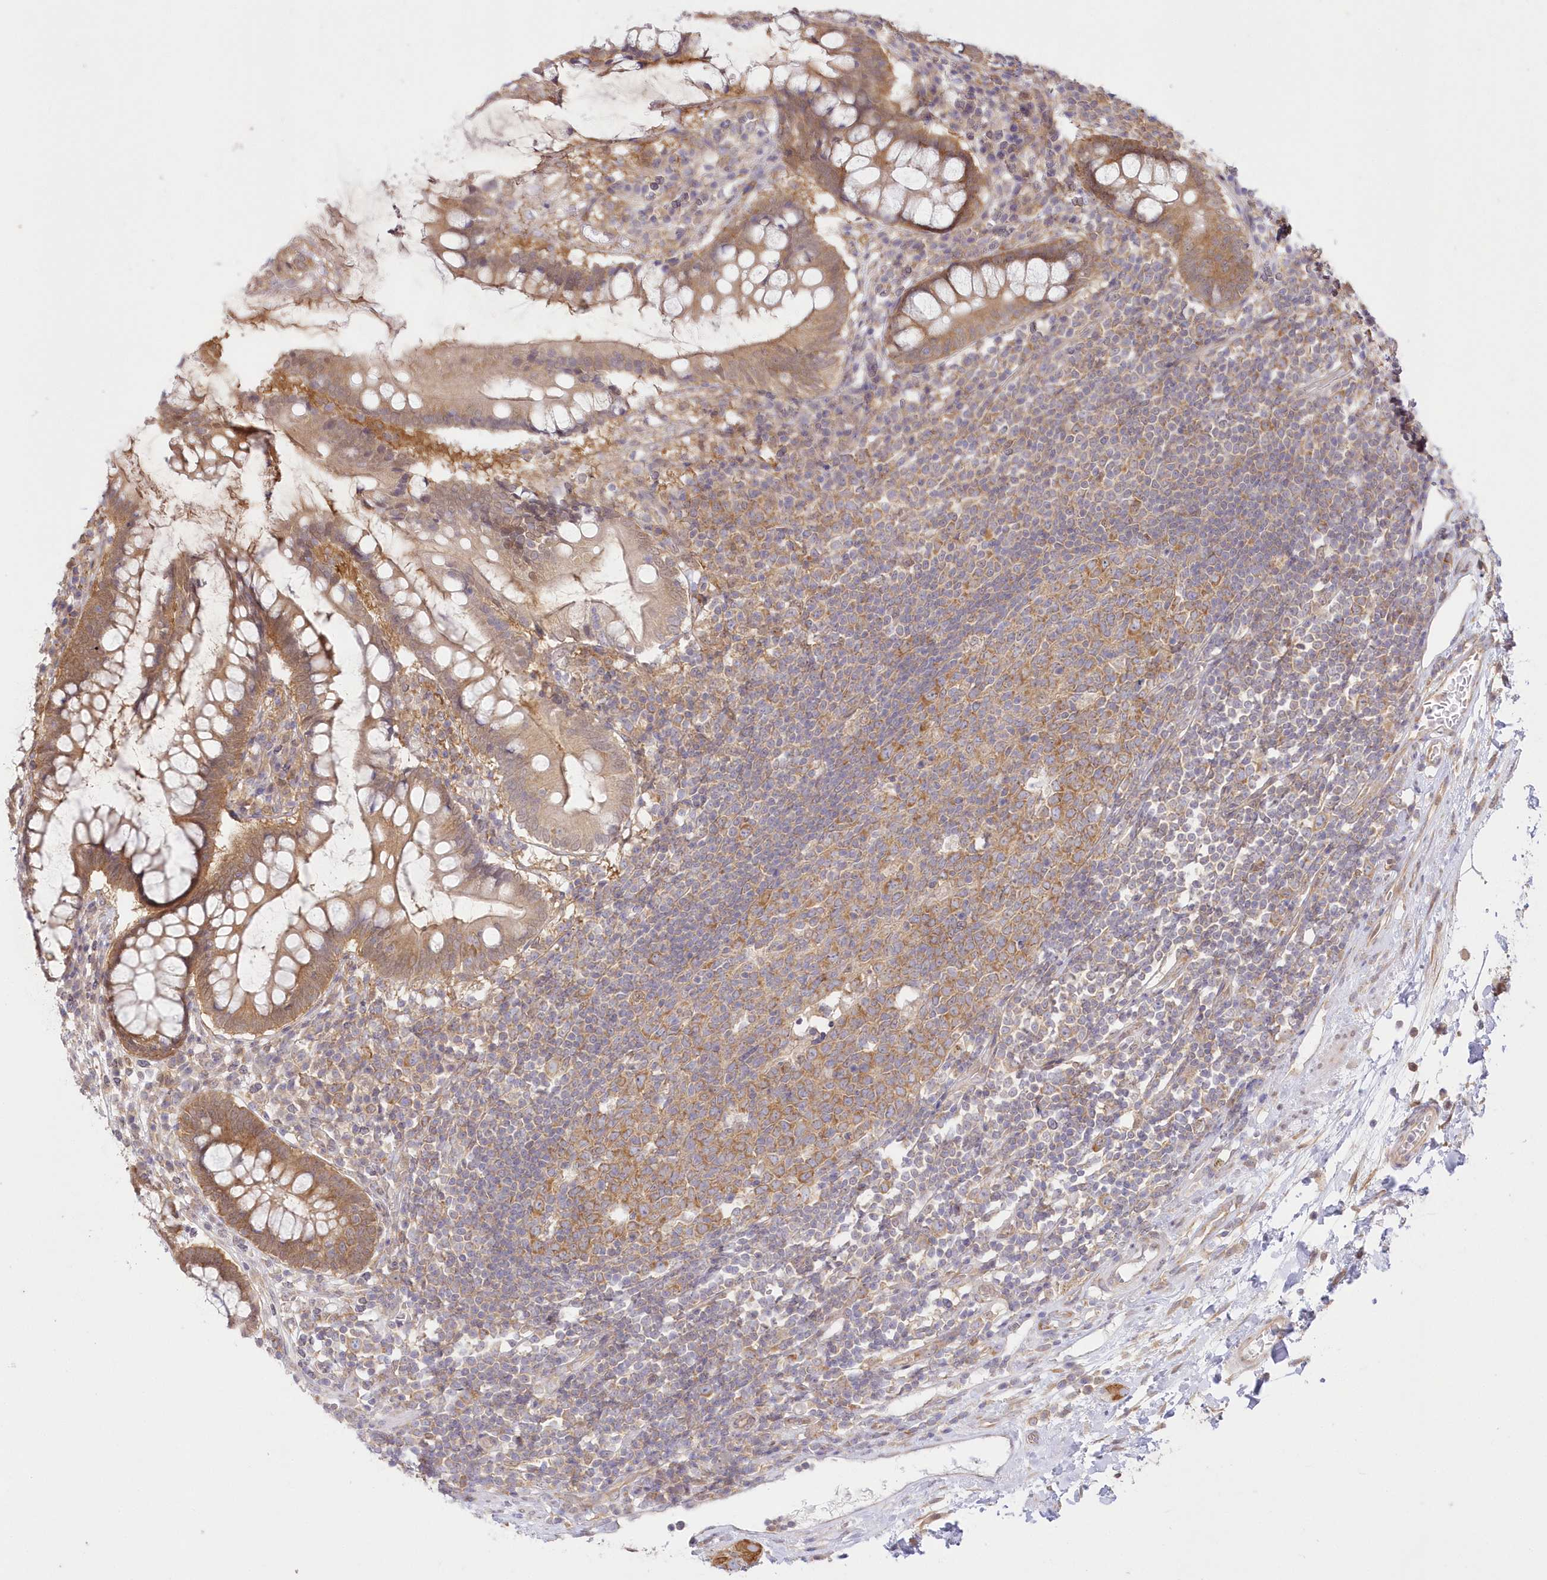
{"staining": {"intensity": "weak", "quantity": ">75%", "location": "cytoplasmic/membranous"}, "tissue": "colon", "cell_type": "Endothelial cells", "image_type": "normal", "snomed": [{"axis": "morphology", "description": "Normal tissue, NOS"}, {"axis": "topography", "description": "Colon"}], "caption": "Protein expression analysis of normal colon displays weak cytoplasmic/membranous positivity in approximately >75% of endothelial cells.", "gene": "RNPEP", "patient": {"sex": "female", "age": 79}}